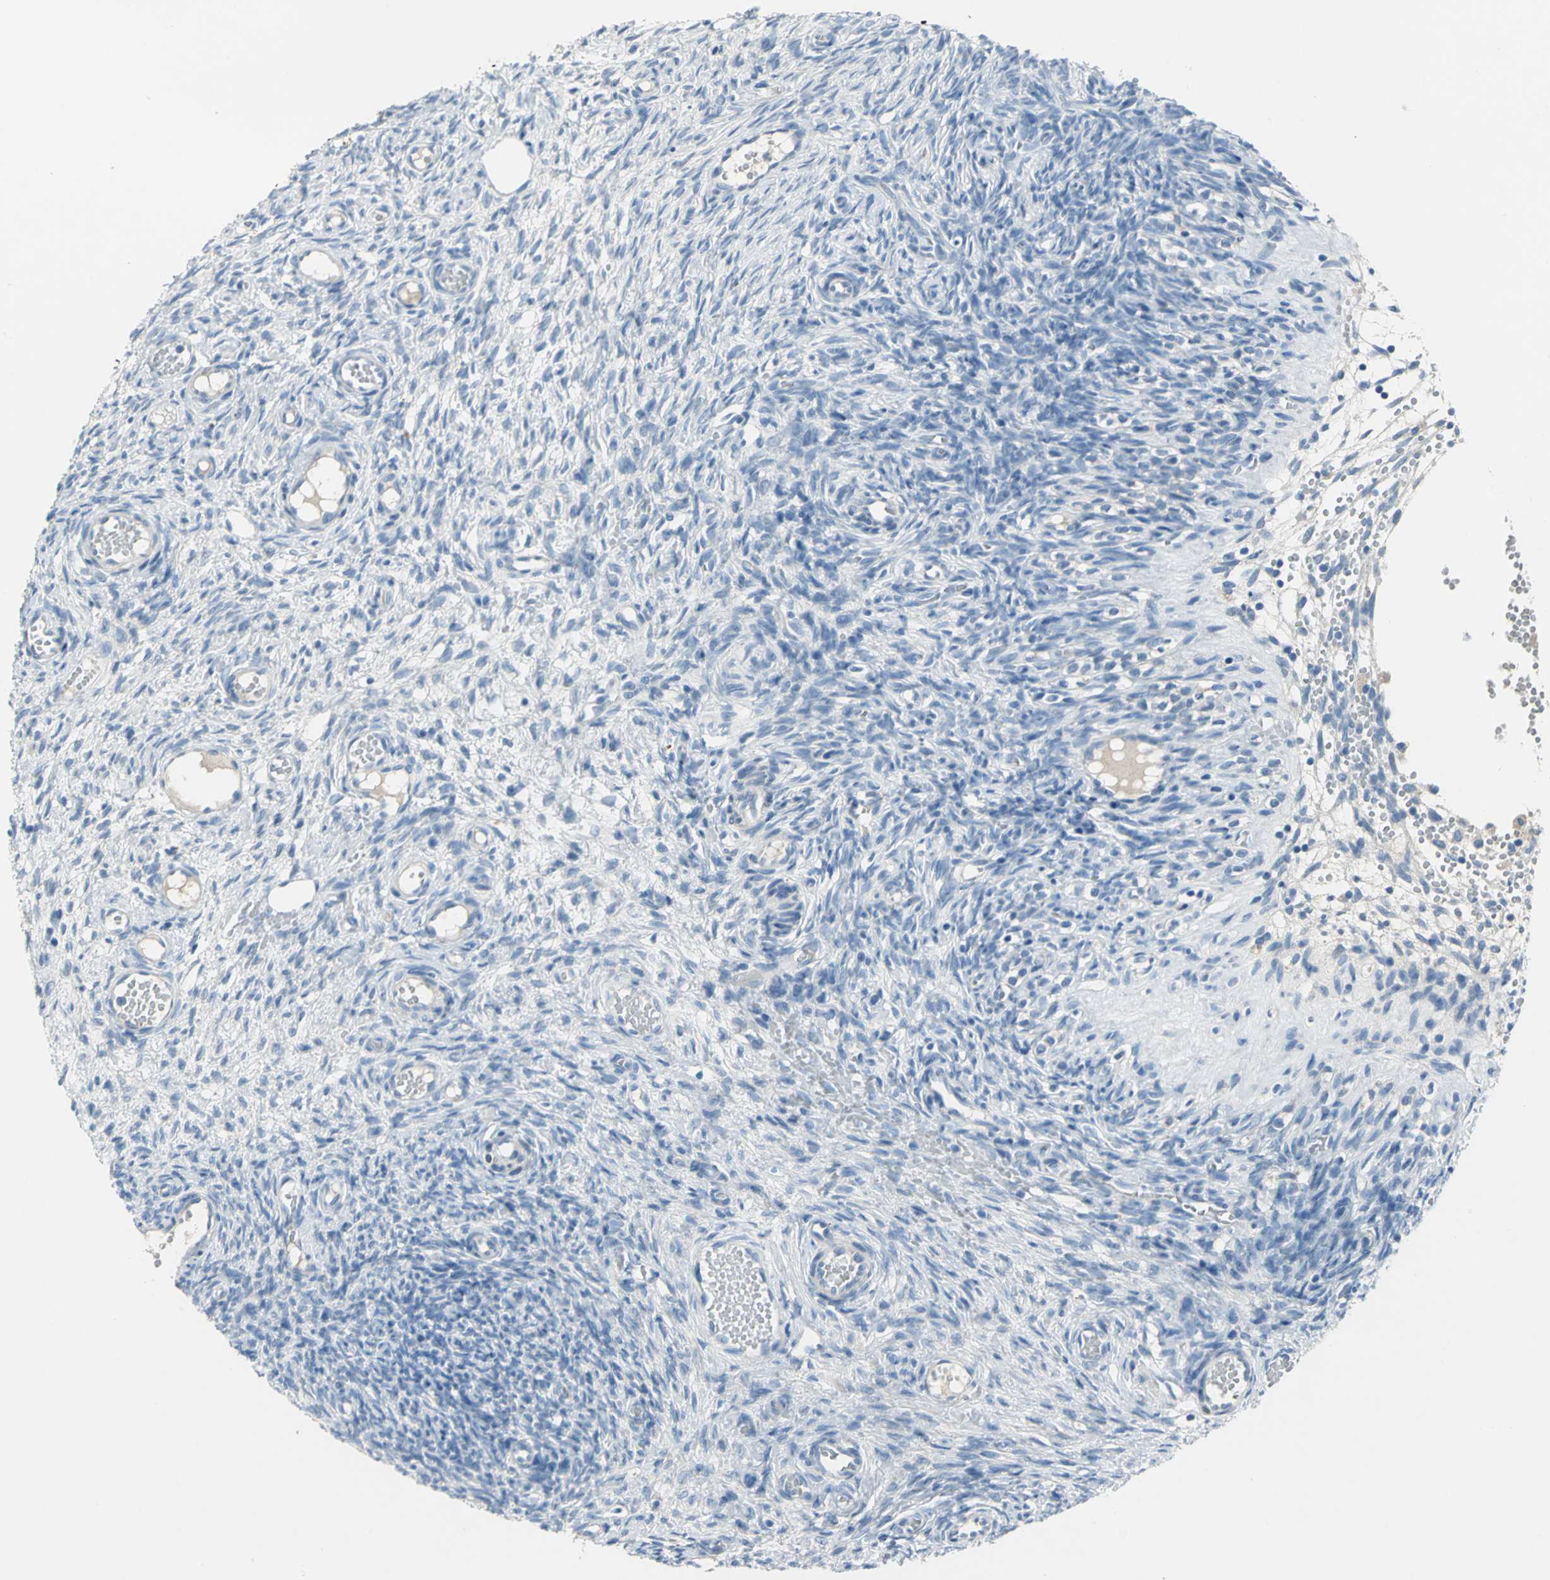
{"staining": {"intensity": "negative", "quantity": "none", "location": "none"}, "tissue": "ovary", "cell_type": "Ovarian stroma cells", "image_type": "normal", "snomed": [{"axis": "morphology", "description": "Normal tissue, NOS"}, {"axis": "topography", "description": "Ovary"}], "caption": "An immunohistochemistry (IHC) histopathology image of unremarkable ovary is shown. There is no staining in ovarian stroma cells of ovary.", "gene": "PTGDS", "patient": {"sex": "female", "age": 35}}